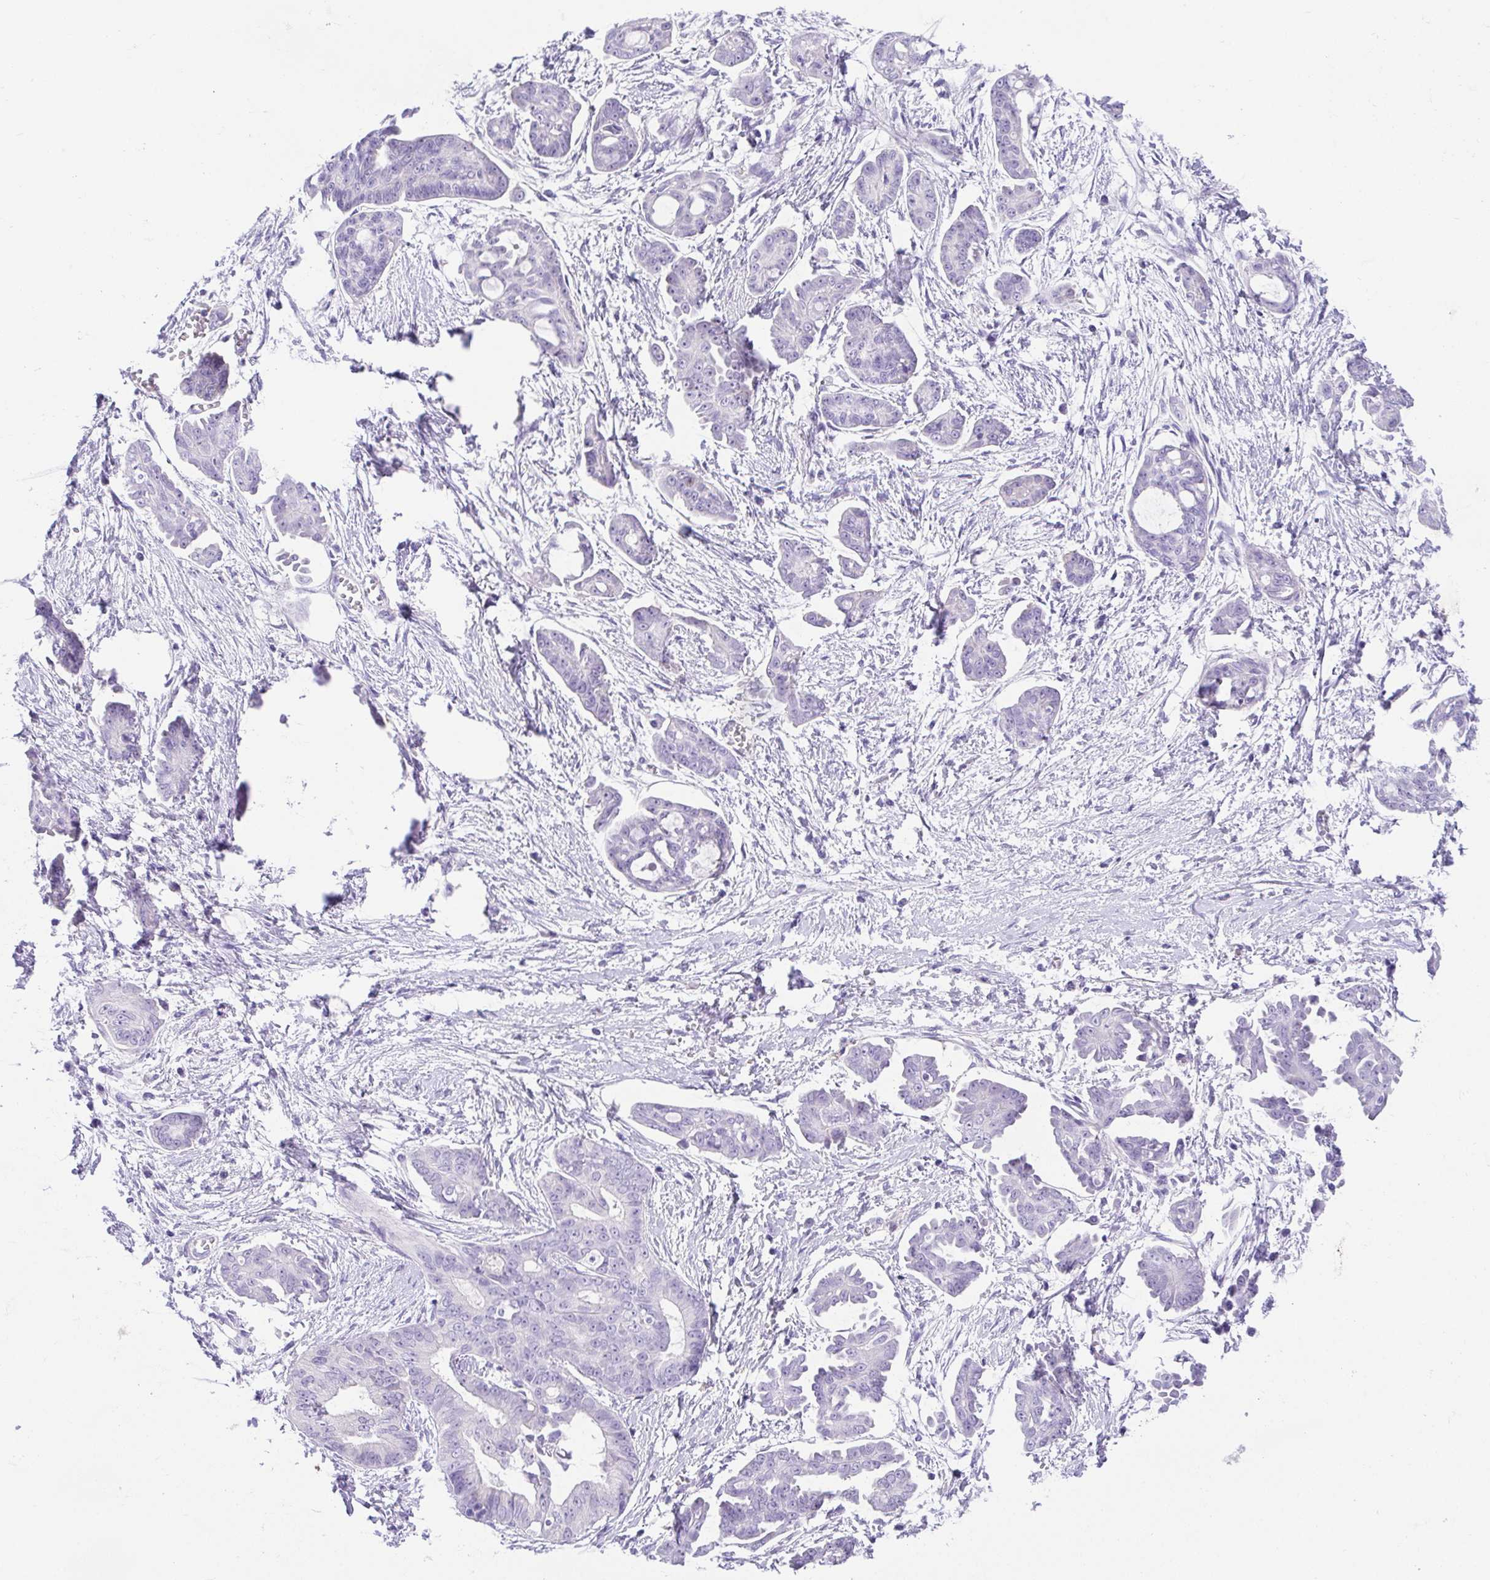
{"staining": {"intensity": "negative", "quantity": "none", "location": "none"}, "tissue": "ovarian cancer", "cell_type": "Tumor cells", "image_type": "cancer", "snomed": [{"axis": "morphology", "description": "Cystadenocarcinoma, serous, NOS"}, {"axis": "topography", "description": "Ovary"}], "caption": "IHC photomicrograph of human ovarian cancer (serous cystadenocarcinoma) stained for a protein (brown), which demonstrates no positivity in tumor cells. (Brightfield microscopy of DAB (3,3'-diaminobenzidine) immunohistochemistry at high magnification).", "gene": "SPATA4", "patient": {"sex": "female", "age": 71}}